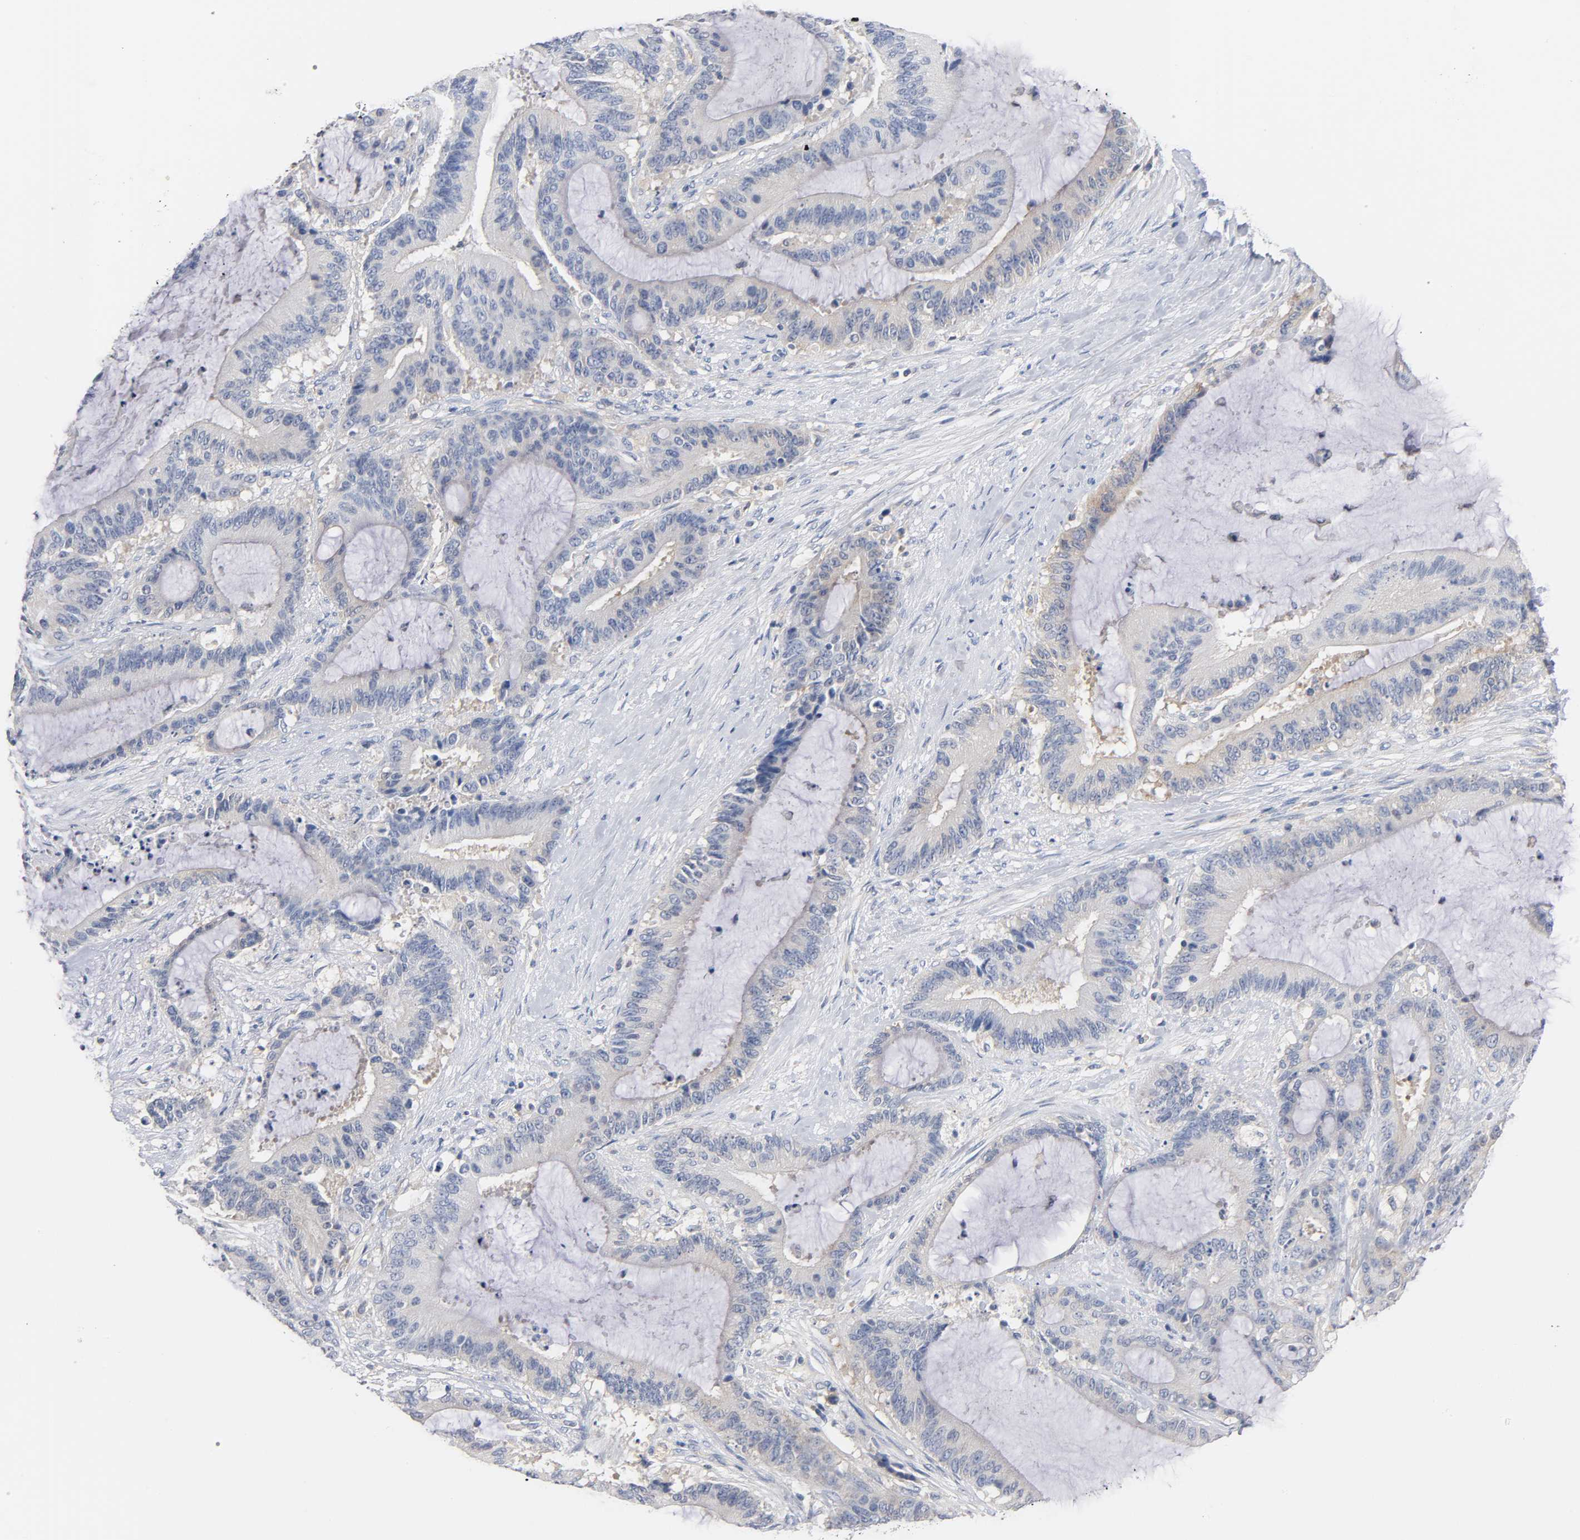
{"staining": {"intensity": "negative", "quantity": "none", "location": "none"}, "tissue": "liver cancer", "cell_type": "Tumor cells", "image_type": "cancer", "snomed": [{"axis": "morphology", "description": "Cholangiocarcinoma"}, {"axis": "topography", "description": "Liver"}], "caption": "There is no significant staining in tumor cells of cholangiocarcinoma (liver).", "gene": "MALT1", "patient": {"sex": "female", "age": 73}}